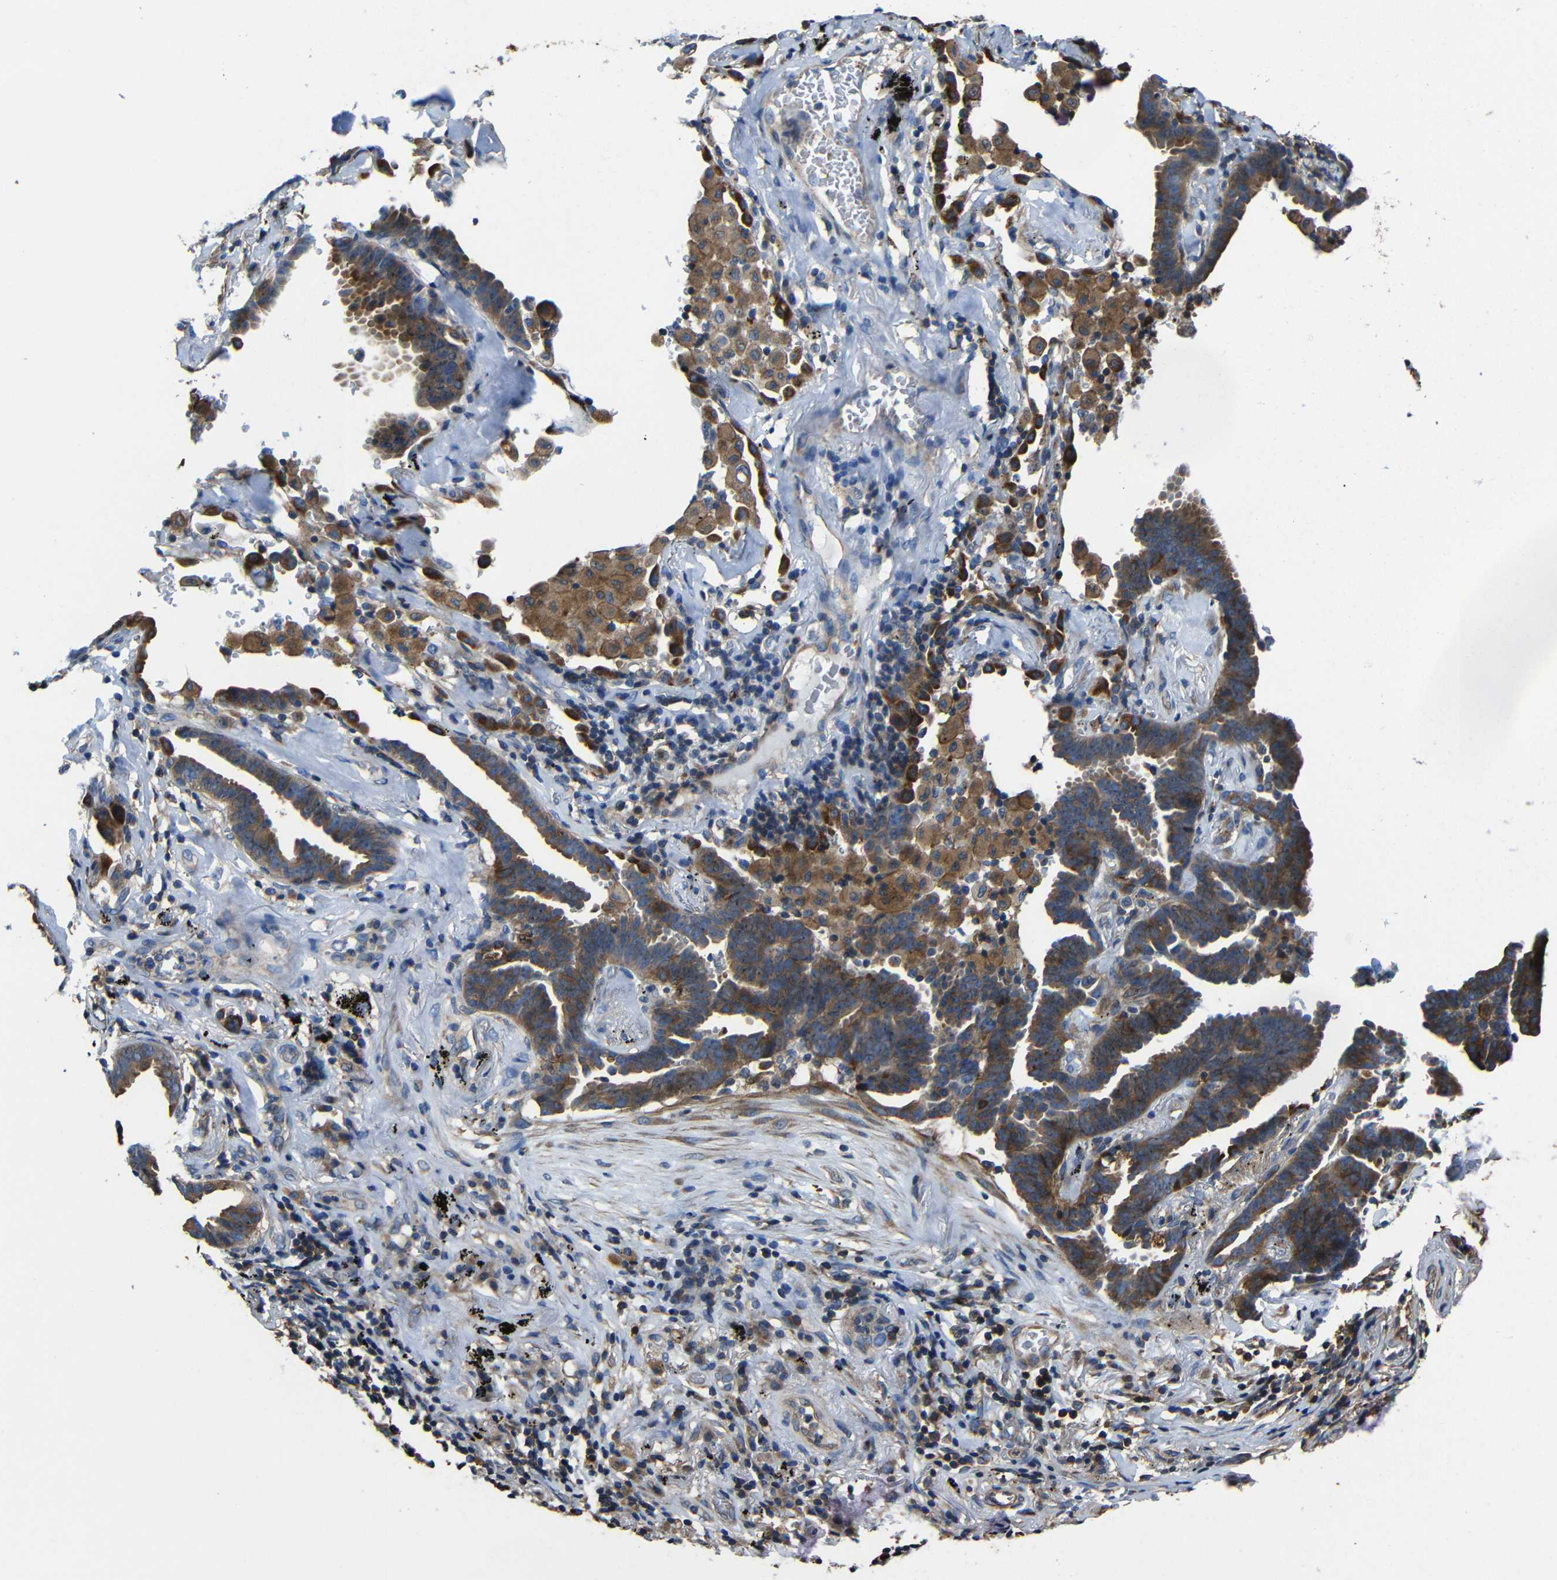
{"staining": {"intensity": "strong", "quantity": ">75%", "location": "cytoplasmic/membranous"}, "tissue": "lung cancer", "cell_type": "Tumor cells", "image_type": "cancer", "snomed": [{"axis": "morphology", "description": "Adenocarcinoma, NOS"}, {"axis": "topography", "description": "Lung"}], "caption": "This is an image of immunohistochemistry (IHC) staining of lung adenocarcinoma, which shows strong staining in the cytoplasmic/membranous of tumor cells.", "gene": "GDI1", "patient": {"sex": "female", "age": 64}}